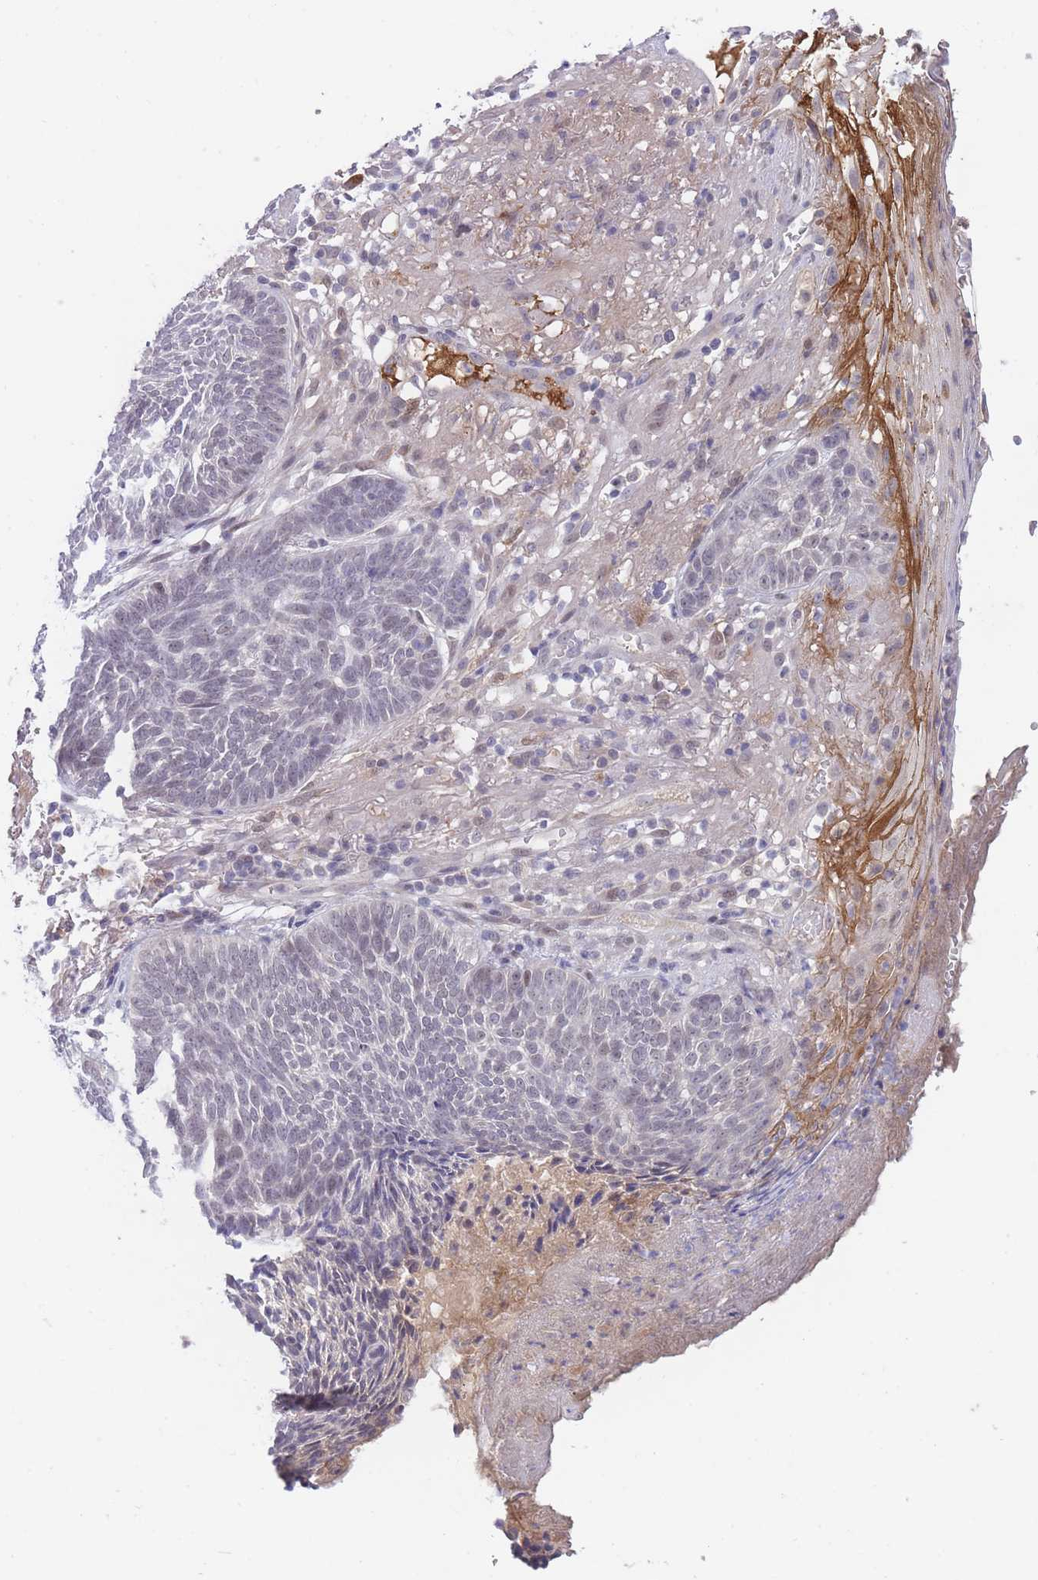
{"staining": {"intensity": "negative", "quantity": "none", "location": "none"}, "tissue": "skin cancer", "cell_type": "Tumor cells", "image_type": "cancer", "snomed": [{"axis": "morphology", "description": "Normal tissue, NOS"}, {"axis": "morphology", "description": "Basal cell carcinoma"}, {"axis": "topography", "description": "Skin"}], "caption": "The image exhibits no significant expression in tumor cells of skin cancer.", "gene": "SLC25A33", "patient": {"sex": "male", "age": 64}}